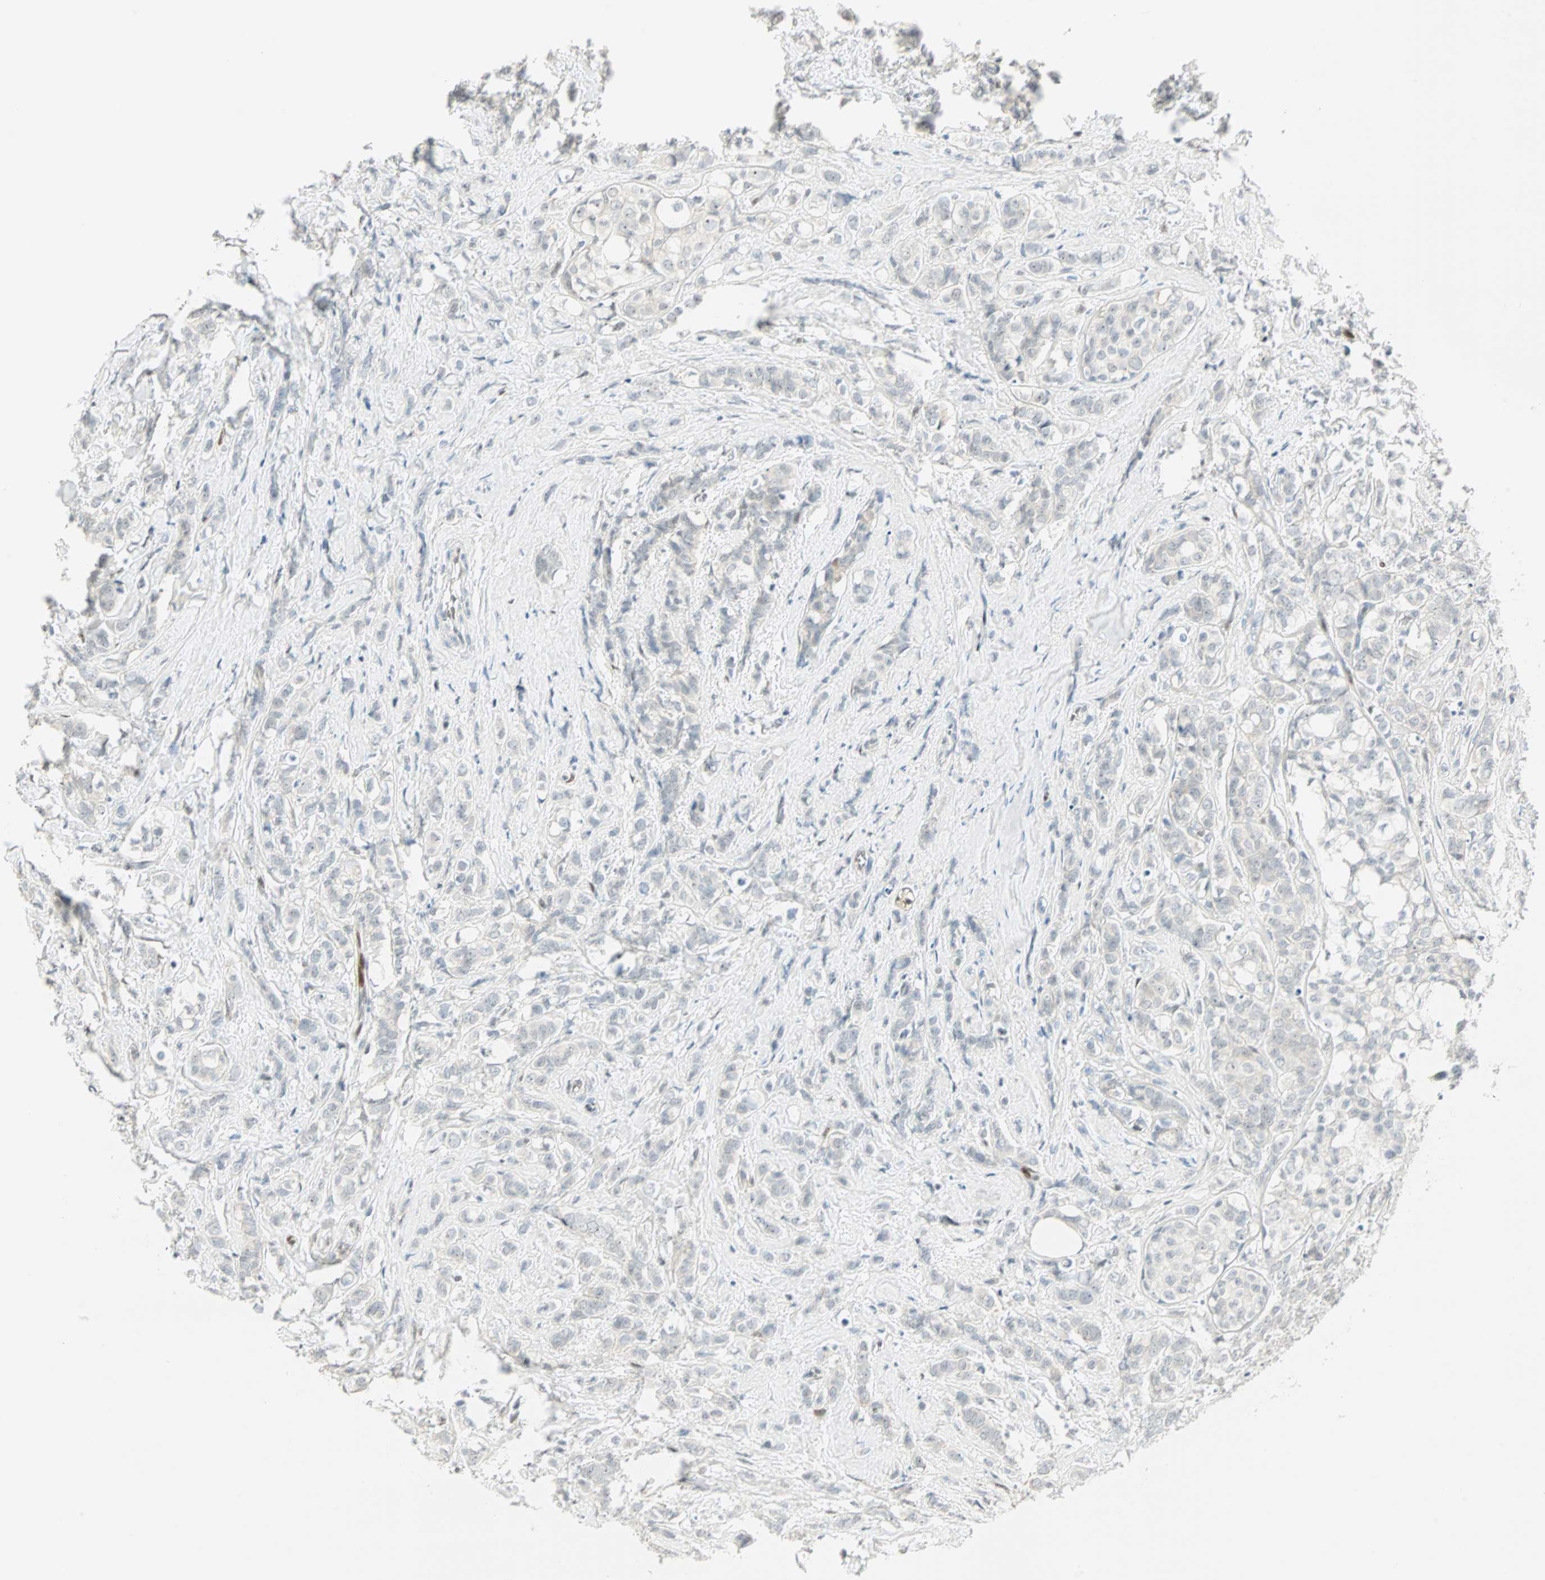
{"staining": {"intensity": "negative", "quantity": "none", "location": "none"}, "tissue": "breast cancer", "cell_type": "Tumor cells", "image_type": "cancer", "snomed": [{"axis": "morphology", "description": "Lobular carcinoma"}, {"axis": "topography", "description": "Breast"}], "caption": "Image shows no significant protein positivity in tumor cells of breast cancer. (DAB (3,3'-diaminobenzidine) immunohistochemistry with hematoxylin counter stain).", "gene": "MSX2", "patient": {"sex": "female", "age": 60}}